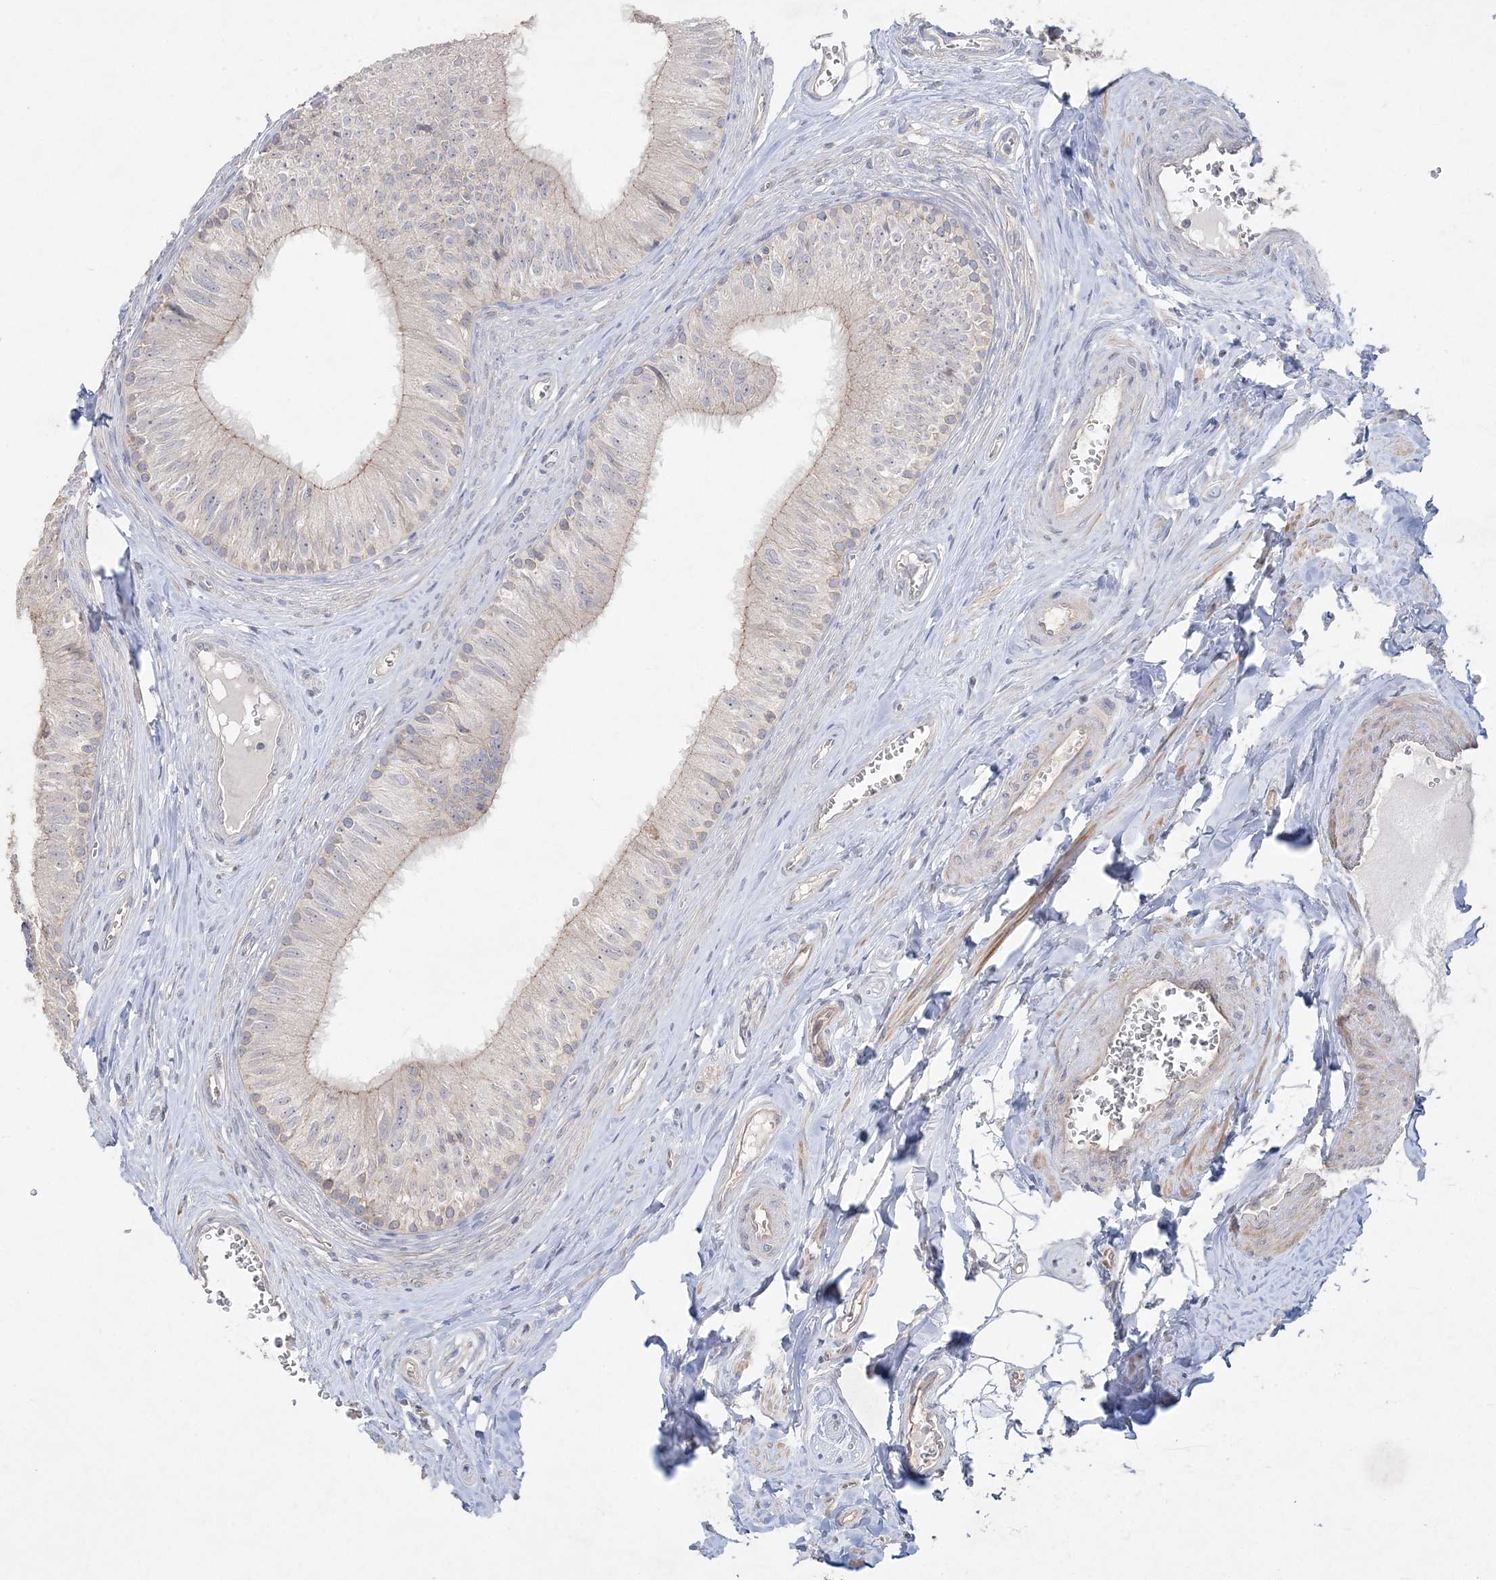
{"staining": {"intensity": "weak", "quantity": "25%-75%", "location": "cytoplasmic/membranous"}, "tissue": "epididymis", "cell_type": "Glandular cells", "image_type": "normal", "snomed": [{"axis": "morphology", "description": "Normal tissue, NOS"}, {"axis": "topography", "description": "Epididymis"}], "caption": "Immunohistochemistry (IHC) image of unremarkable human epididymis stained for a protein (brown), which displays low levels of weak cytoplasmic/membranous expression in about 25%-75% of glandular cells.", "gene": "SH3BP4", "patient": {"sex": "male", "age": 46}}